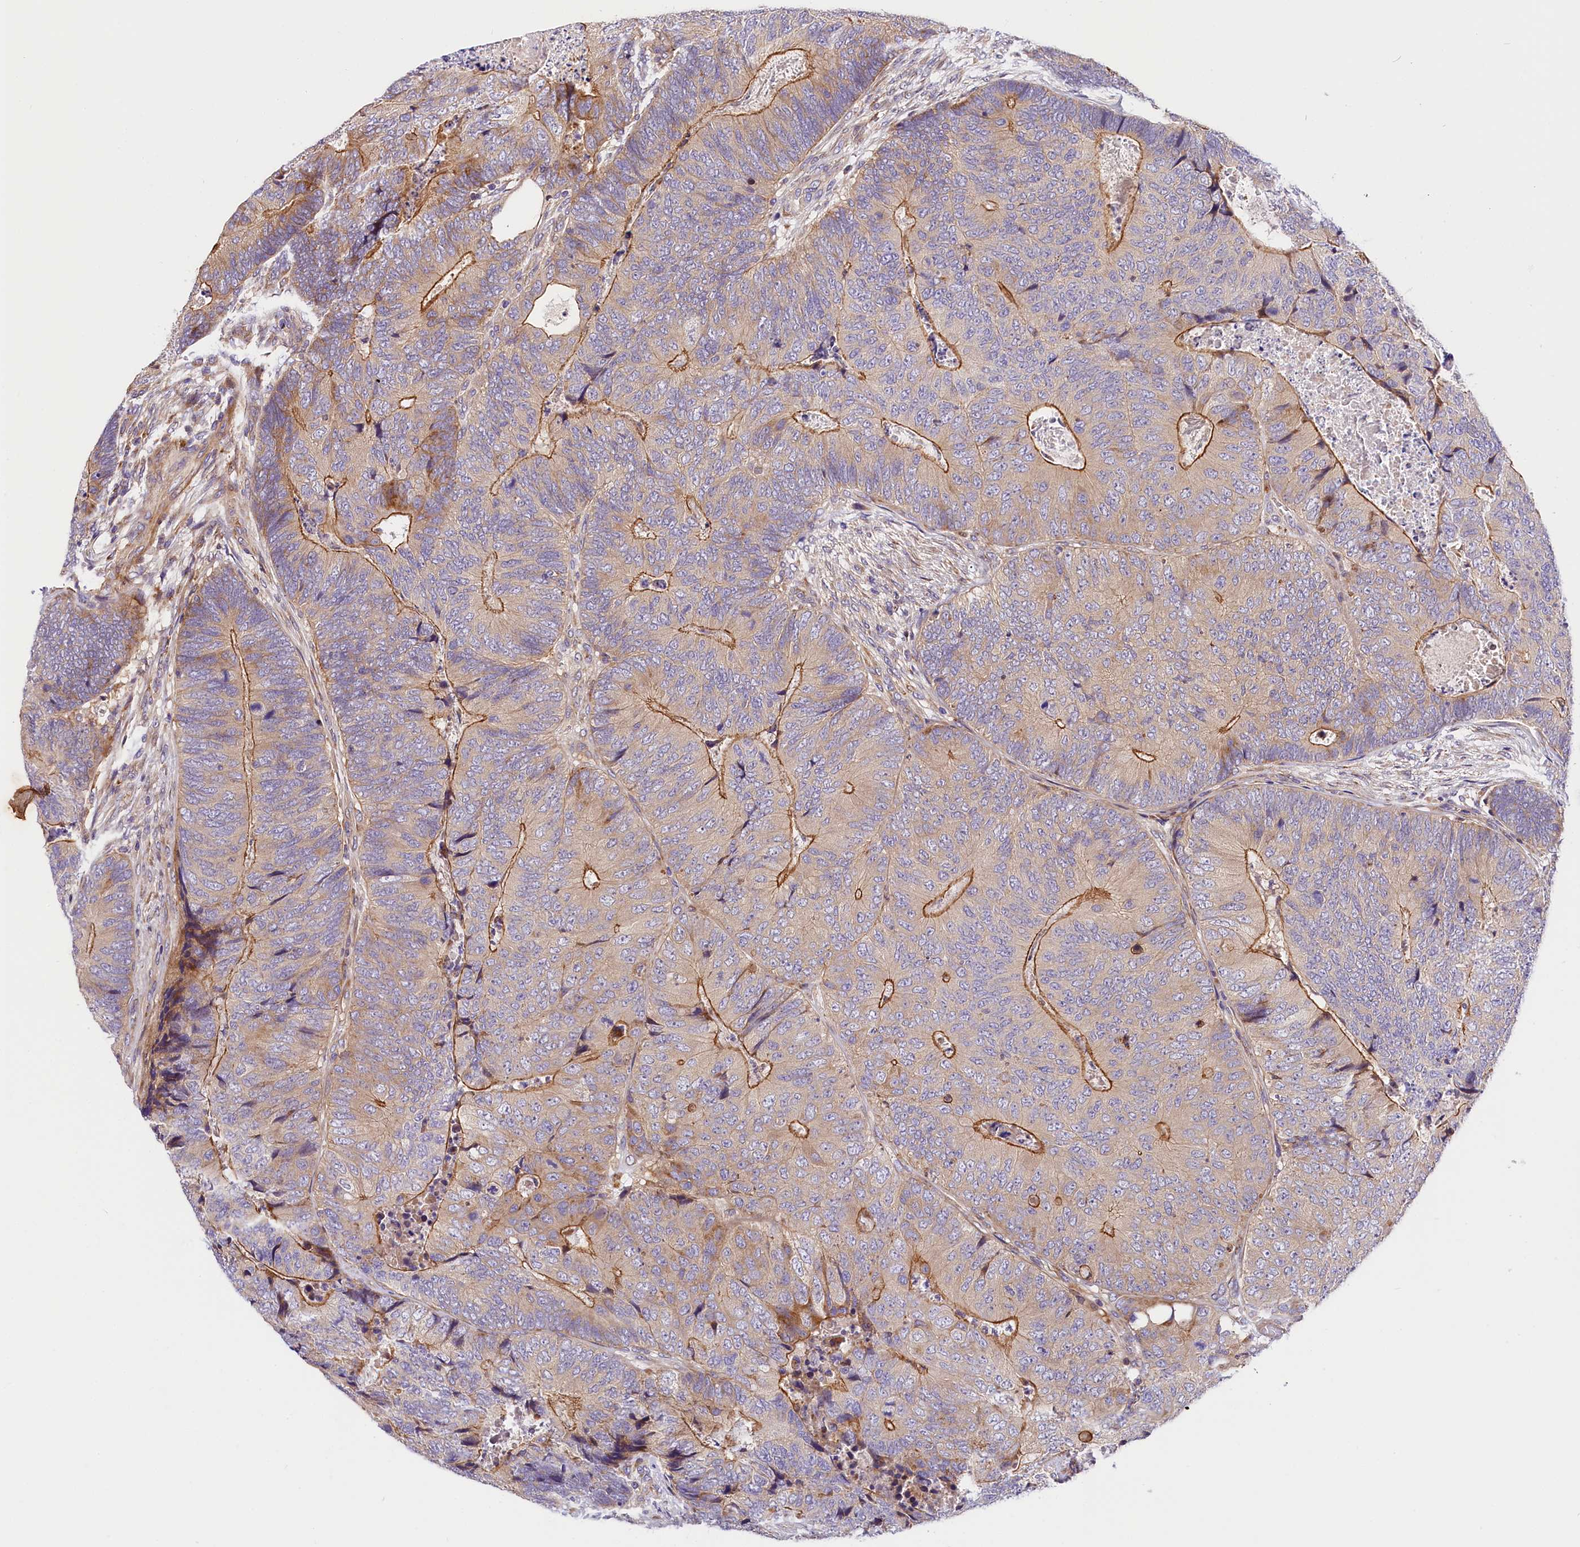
{"staining": {"intensity": "moderate", "quantity": "25%-75%", "location": "cytoplasmic/membranous"}, "tissue": "colorectal cancer", "cell_type": "Tumor cells", "image_type": "cancer", "snomed": [{"axis": "morphology", "description": "Adenocarcinoma, NOS"}, {"axis": "topography", "description": "Colon"}], "caption": "IHC micrograph of neoplastic tissue: human adenocarcinoma (colorectal) stained using immunohistochemistry exhibits medium levels of moderate protein expression localized specifically in the cytoplasmic/membranous of tumor cells, appearing as a cytoplasmic/membranous brown color.", "gene": "ARMC6", "patient": {"sex": "female", "age": 67}}